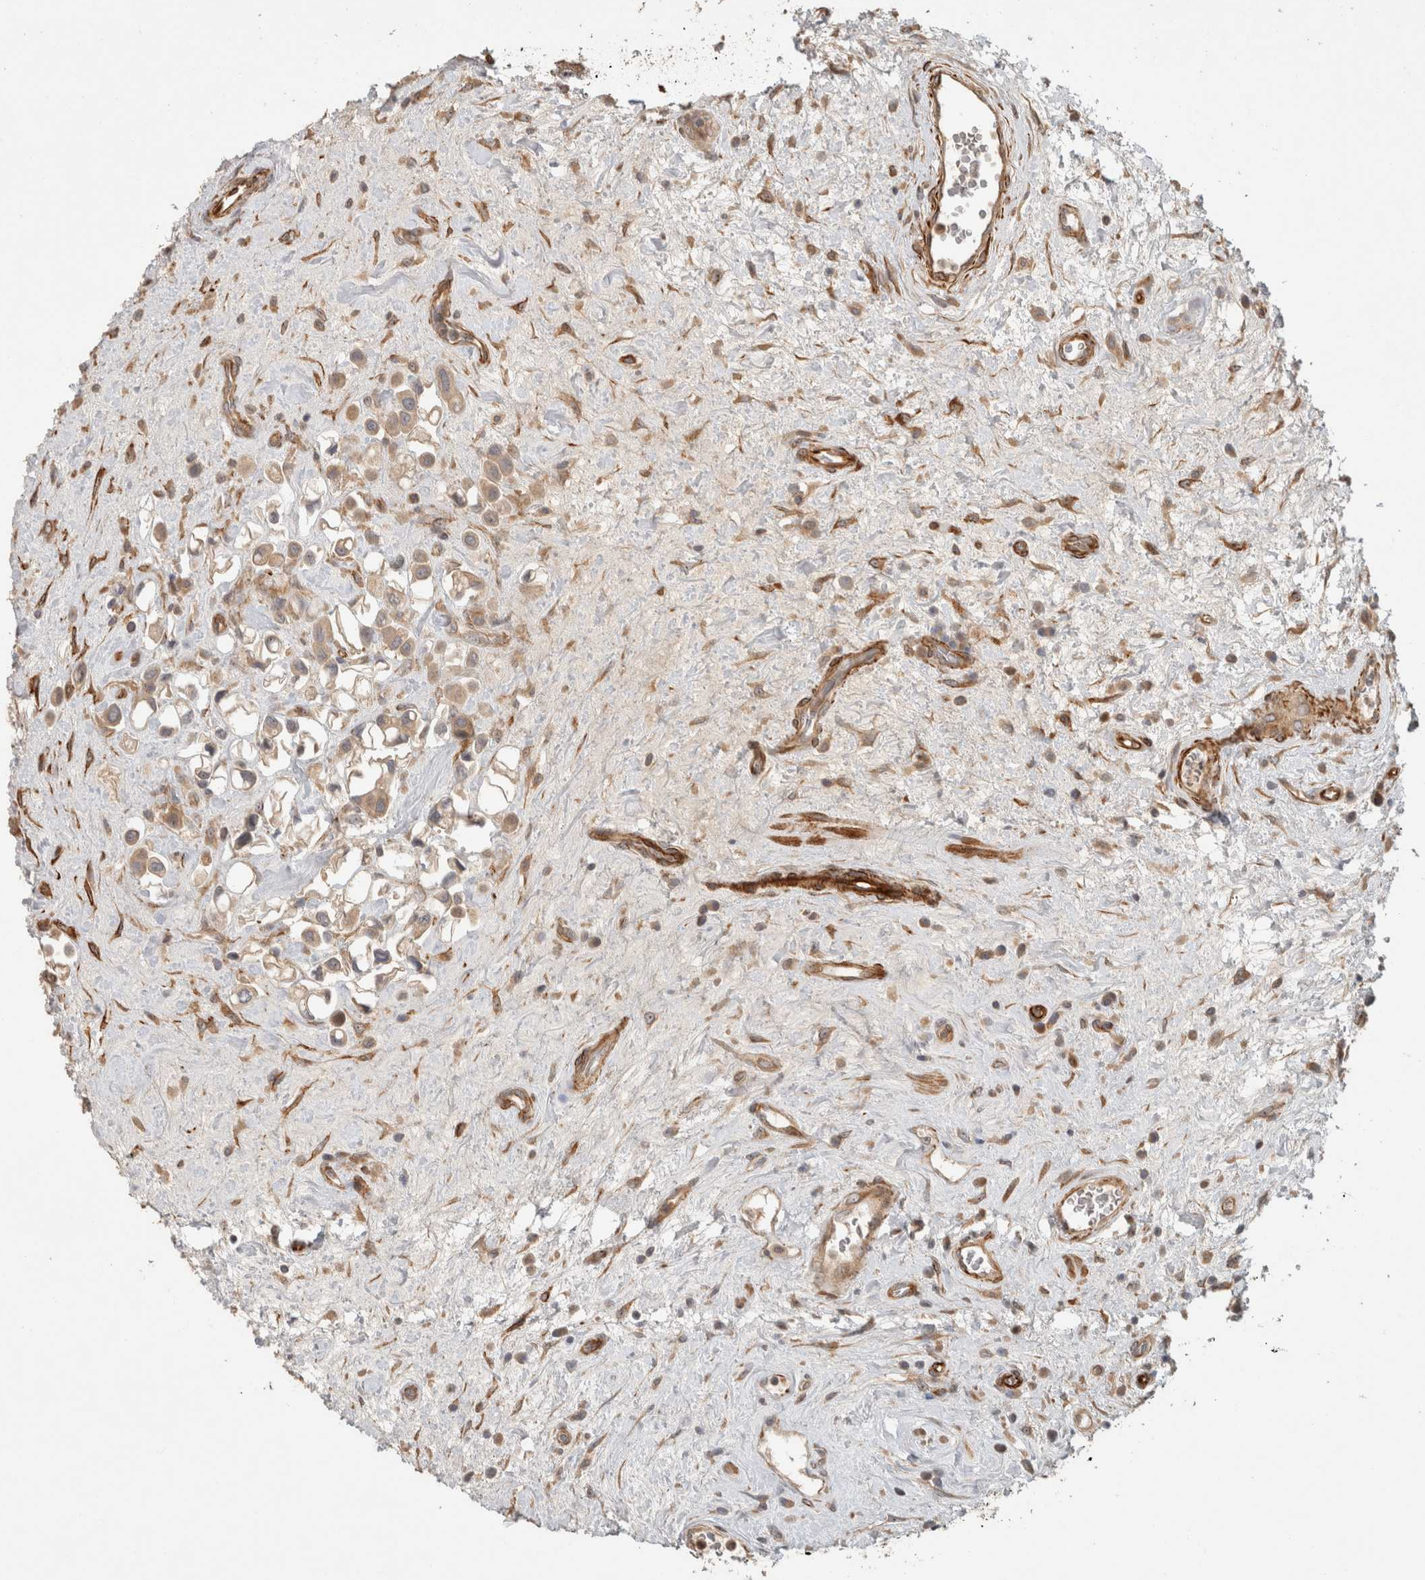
{"staining": {"intensity": "weak", "quantity": ">75%", "location": "cytoplasmic/membranous"}, "tissue": "urothelial cancer", "cell_type": "Tumor cells", "image_type": "cancer", "snomed": [{"axis": "morphology", "description": "Urothelial carcinoma, High grade"}, {"axis": "topography", "description": "Urinary bladder"}], "caption": "A brown stain shows weak cytoplasmic/membranous expression of a protein in human high-grade urothelial carcinoma tumor cells.", "gene": "SIPA1L2", "patient": {"sex": "male", "age": 50}}